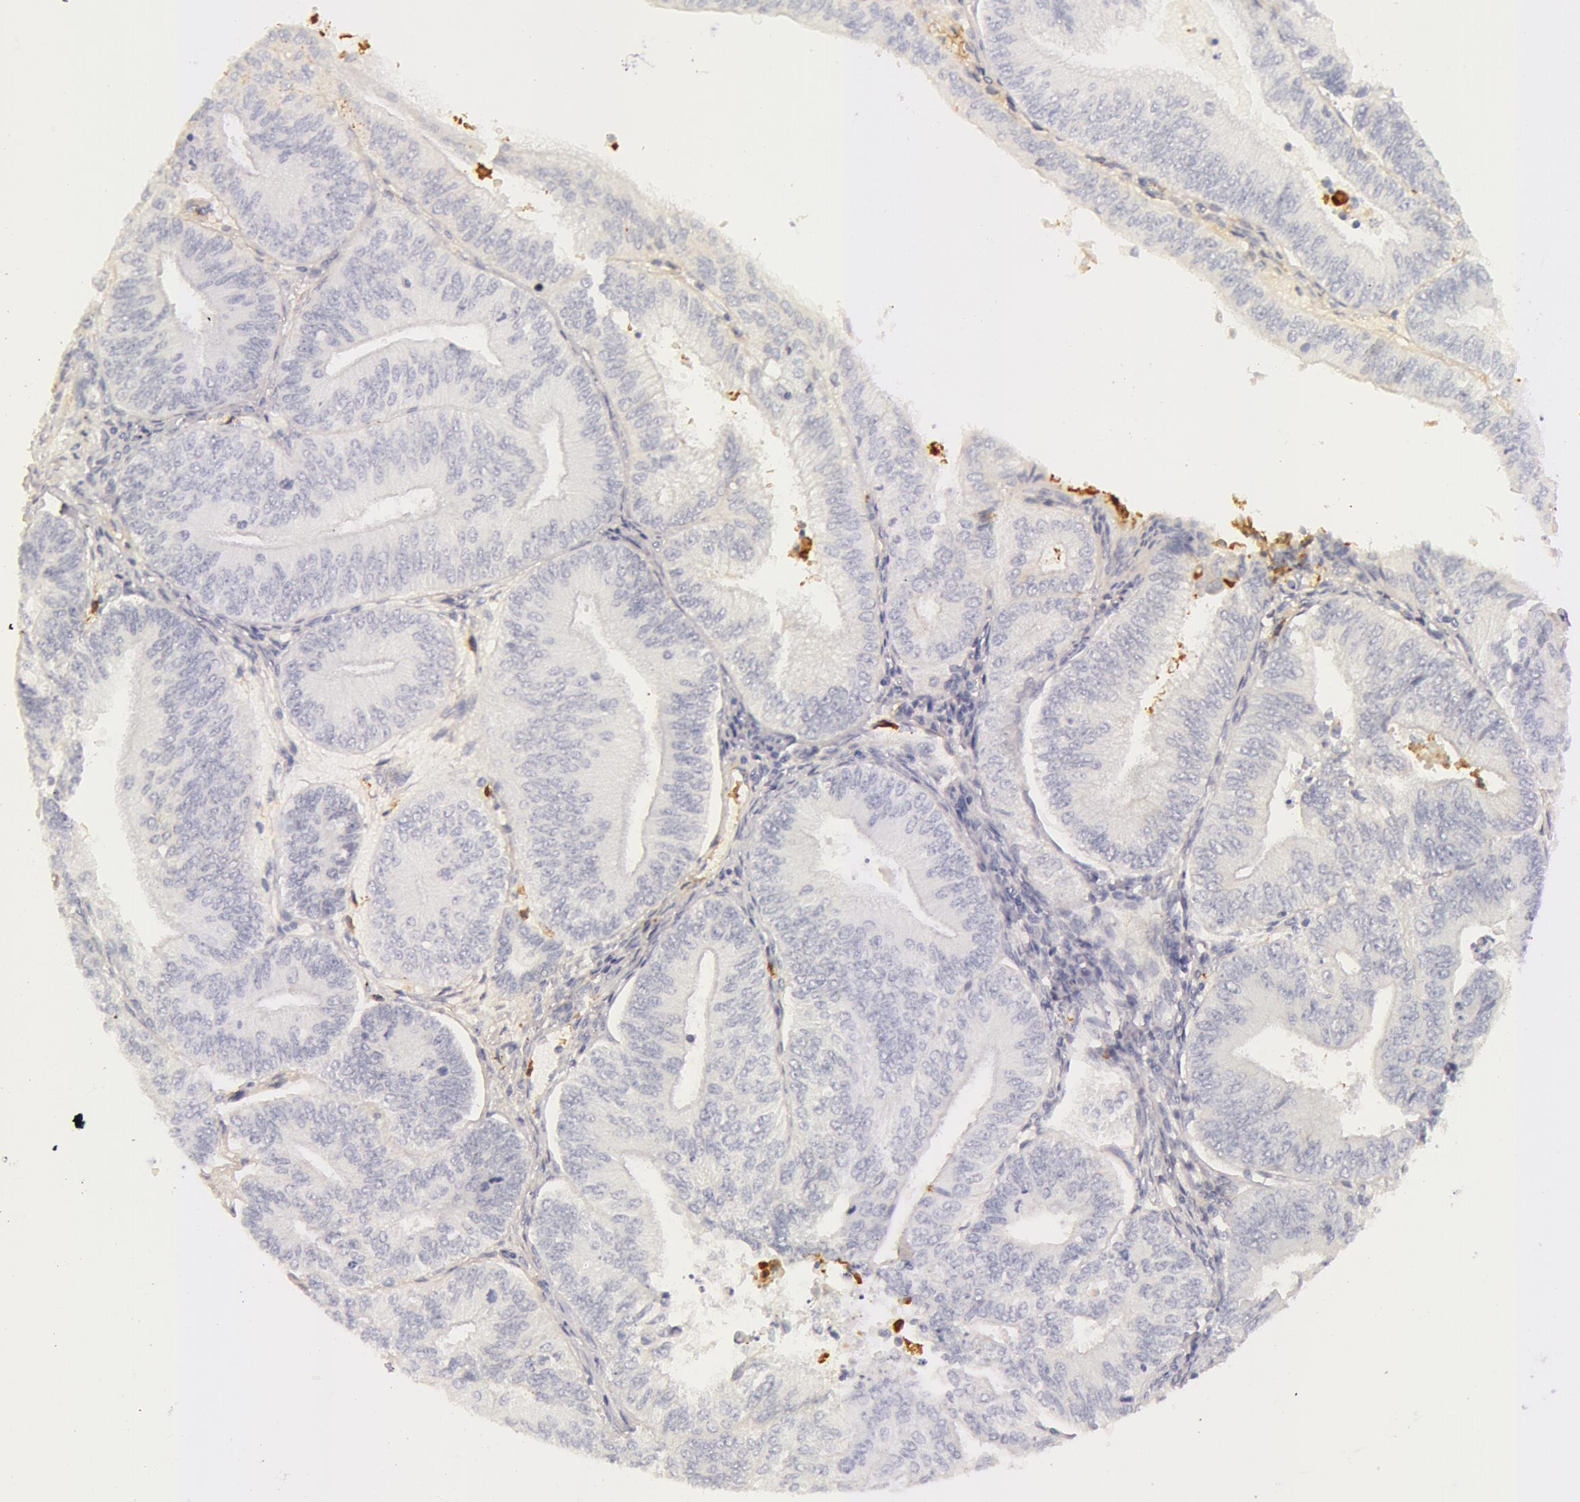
{"staining": {"intensity": "negative", "quantity": "none", "location": "none"}, "tissue": "endometrial cancer", "cell_type": "Tumor cells", "image_type": "cancer", "snomed": [{"axis": "morphology", "description": "Adenocarcinoma, NOS"}, {"axis": "topography", "description": "Endometrium"}], "caption": "DAB immunohistochemical staining of endometrial cancer (adenocarcinoma) exhibits no significant expression in tumor cells.", "gene": "C4BPA", "patient": {"sex": "female", "age": 55}}